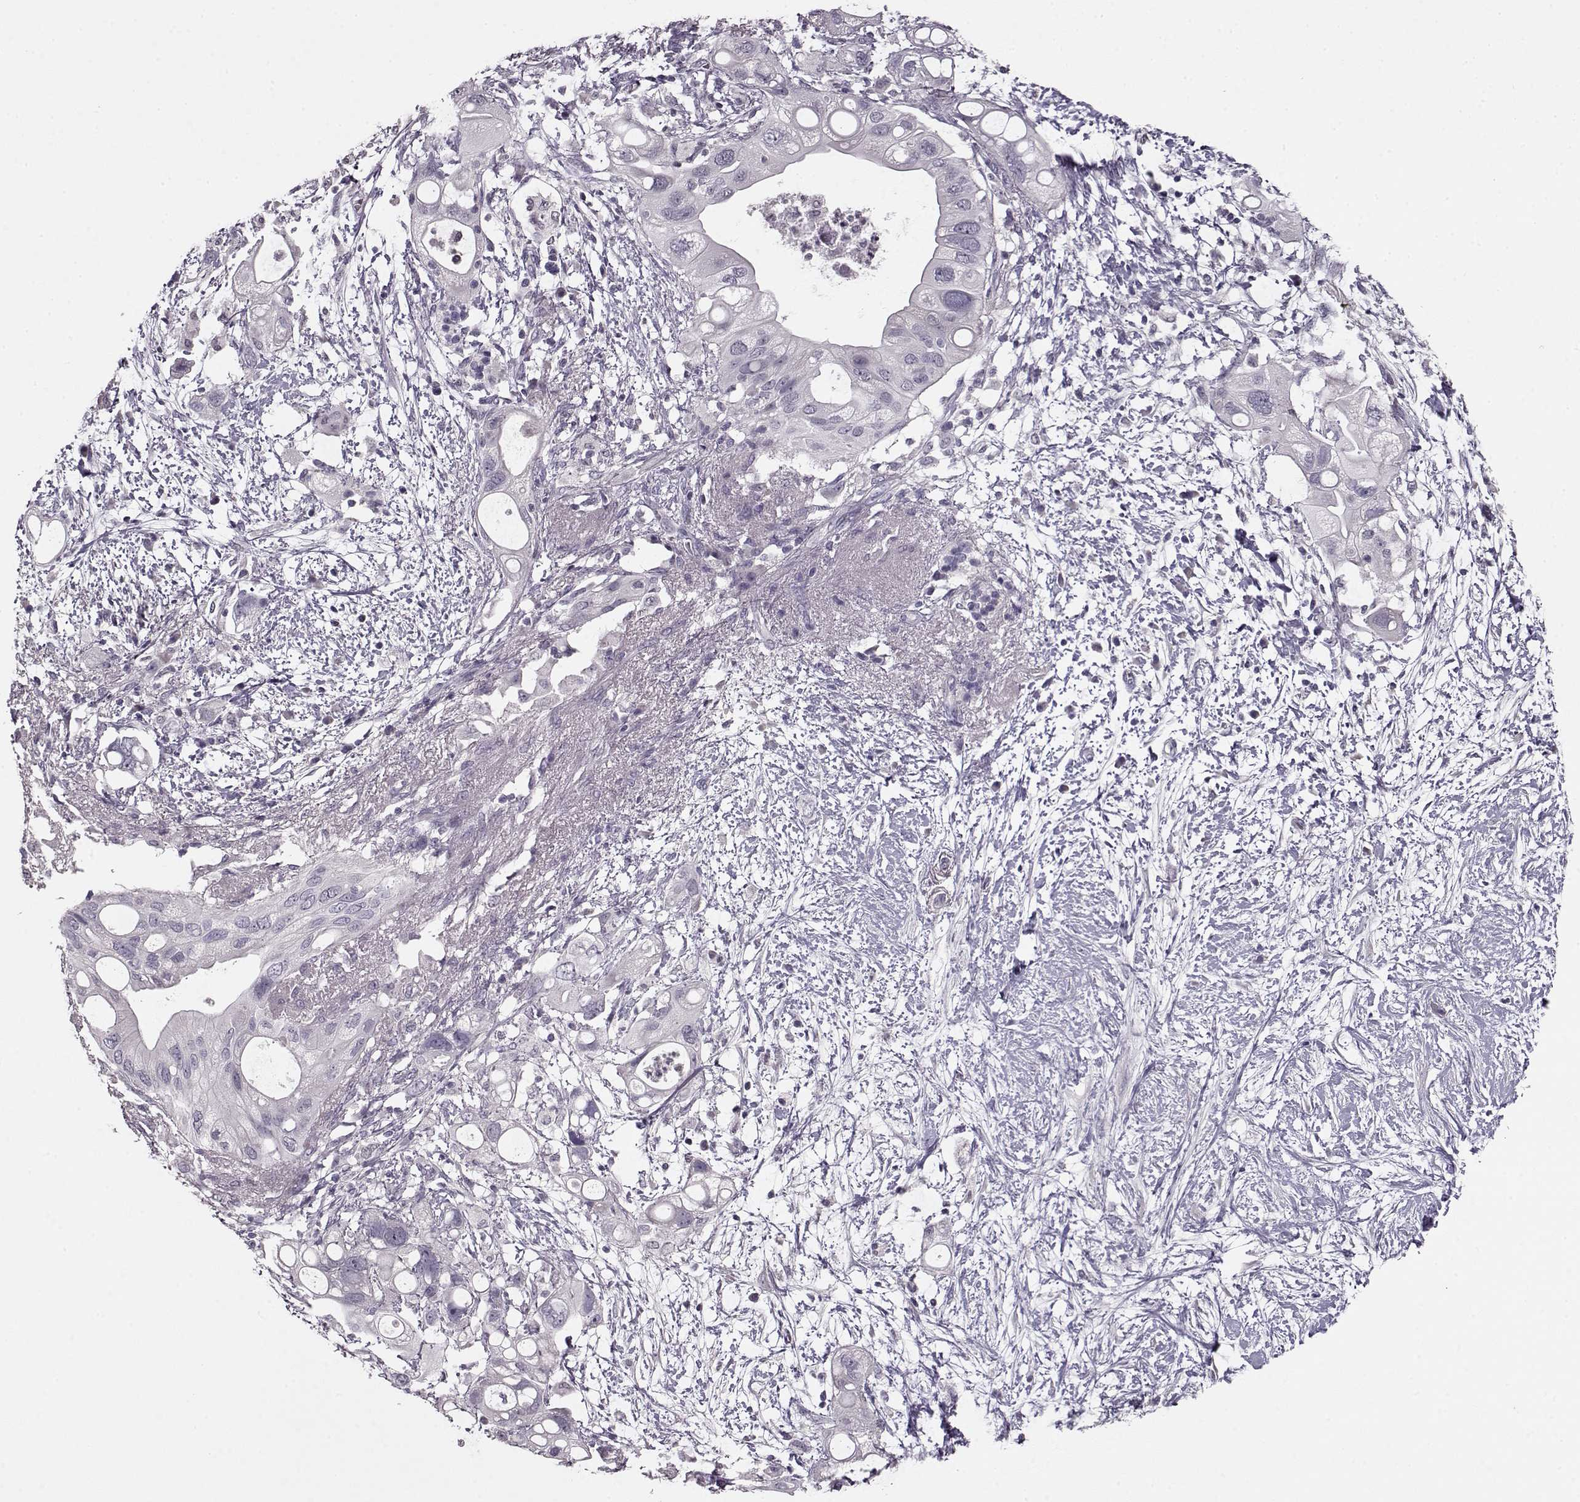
{"staining": {"intensity": "negative", "quantity": "none", "location": "none"}, "tissue": "pancreatic cancer", "cell_type": "Tumor cells", "image_type": "cancer", "snomed": [{"axis": "morphology", "description": "Adenocarcinoma, NOS"}, {"axis": "topography", "description": "Pancreas"}], "caption": "A high-resolution histopathology image shows immunohistochemistry (IHC) staining of adenocarcinoma (pancreatic), which demonstrates no significant staining in tumor cells.", "gene": "RP1L1", "patient": {"sex": "female", "age": 72}}